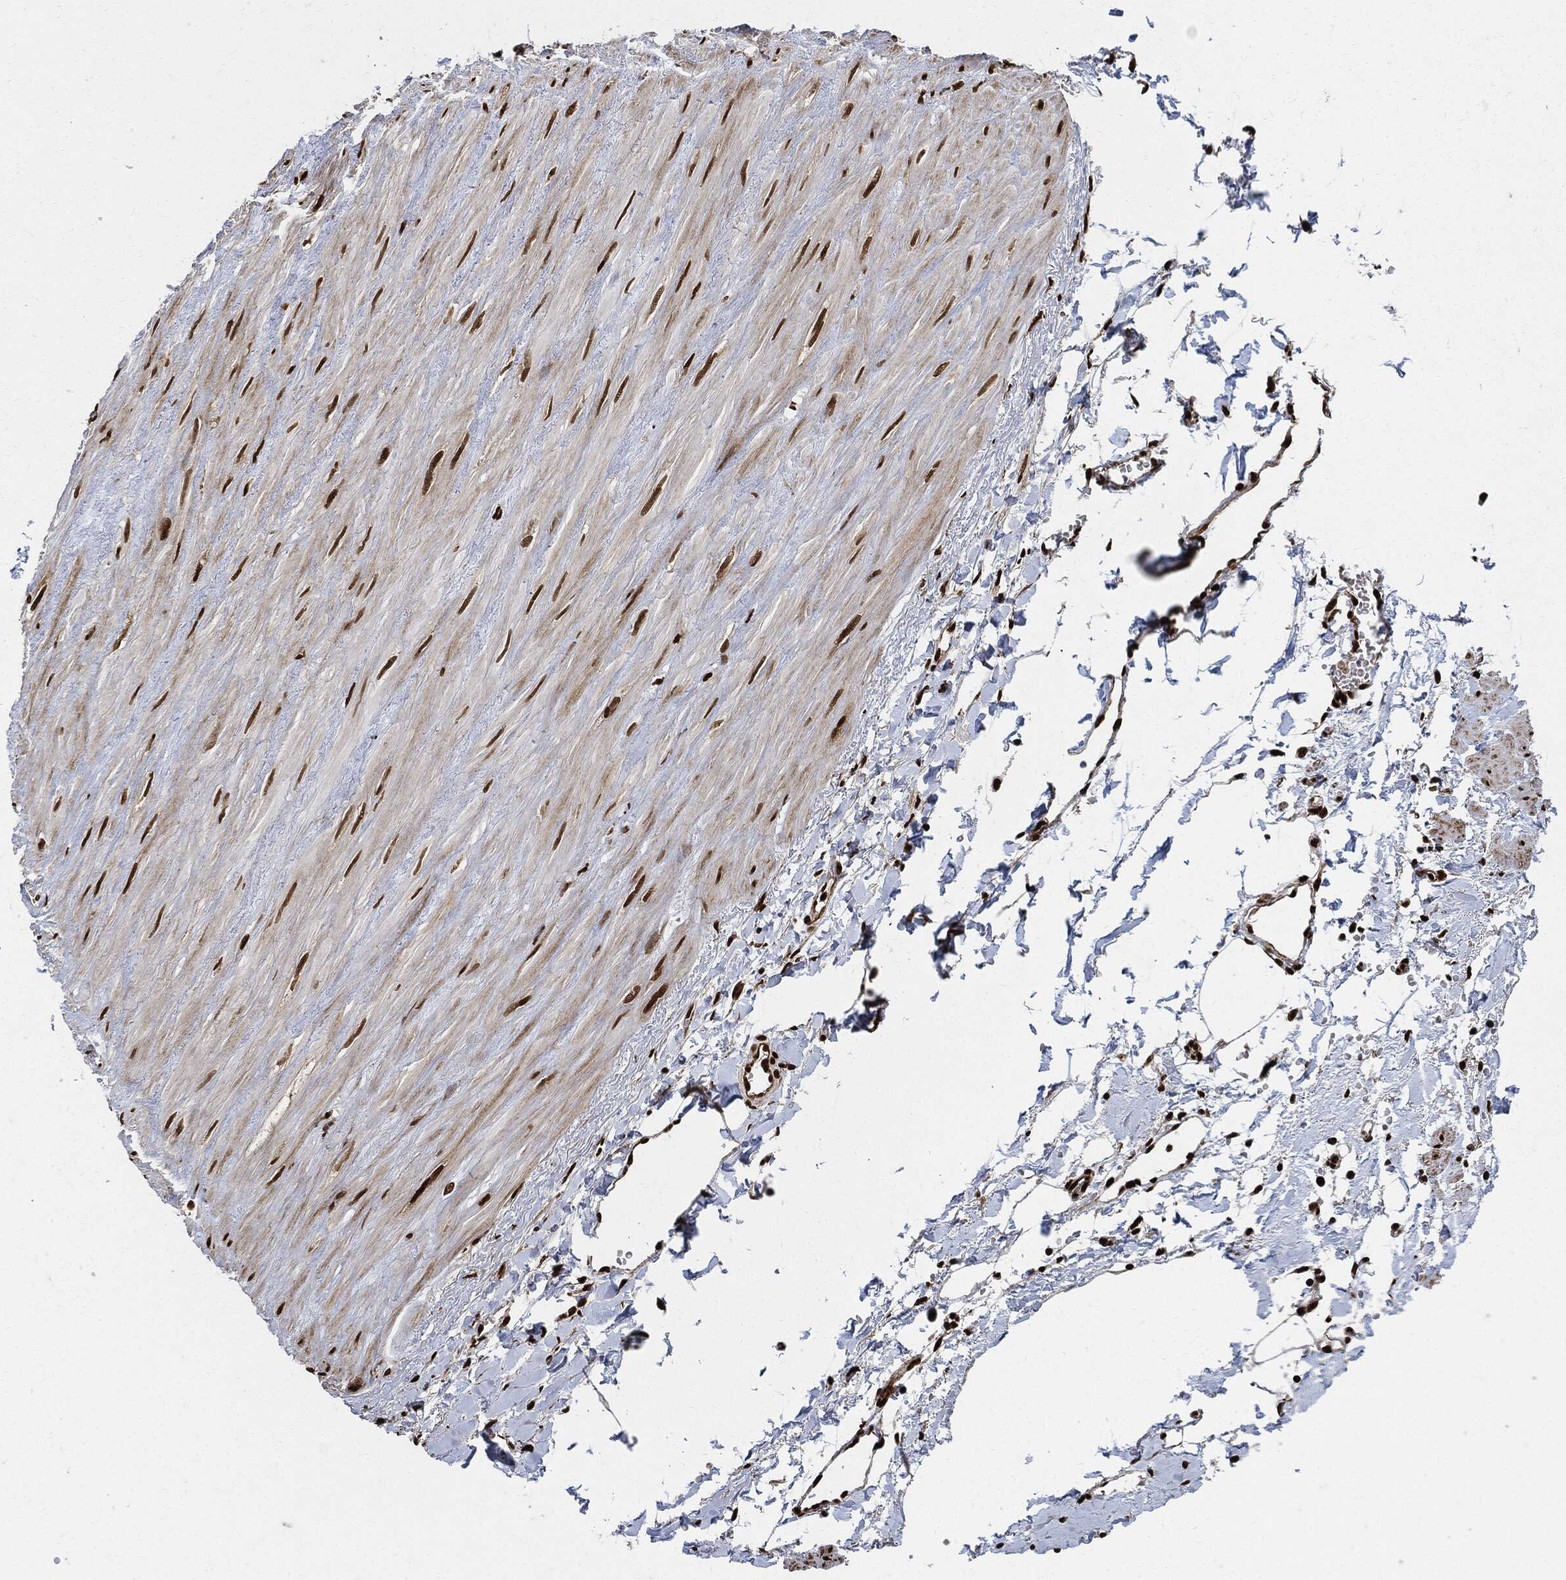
{"staining": {"intensity": "negative", "quantity": "none", "location": "none"}, "tissue": "soft tissue", "cell_type": "Fibroblasts", "image_type": "normal", "snomed": [{"axis": "morphology", "description": "Normal tissue, NOS"}, {"axis": "morphology", "description": "Adenocarcinoma, NOS"}, {"axis": "topography", "description": "Pancreas"}, {"axis": "topography", "description": "Peripheral nerve tissue"}], "caption": "DAB (3,3'-diaminobenzidine) immunohistochemical staining of benign human soft tissue exhibits no significant expression in fibroblasts.", "gene": "RECQL", "patient": {"sex": "male", "age": 61}}